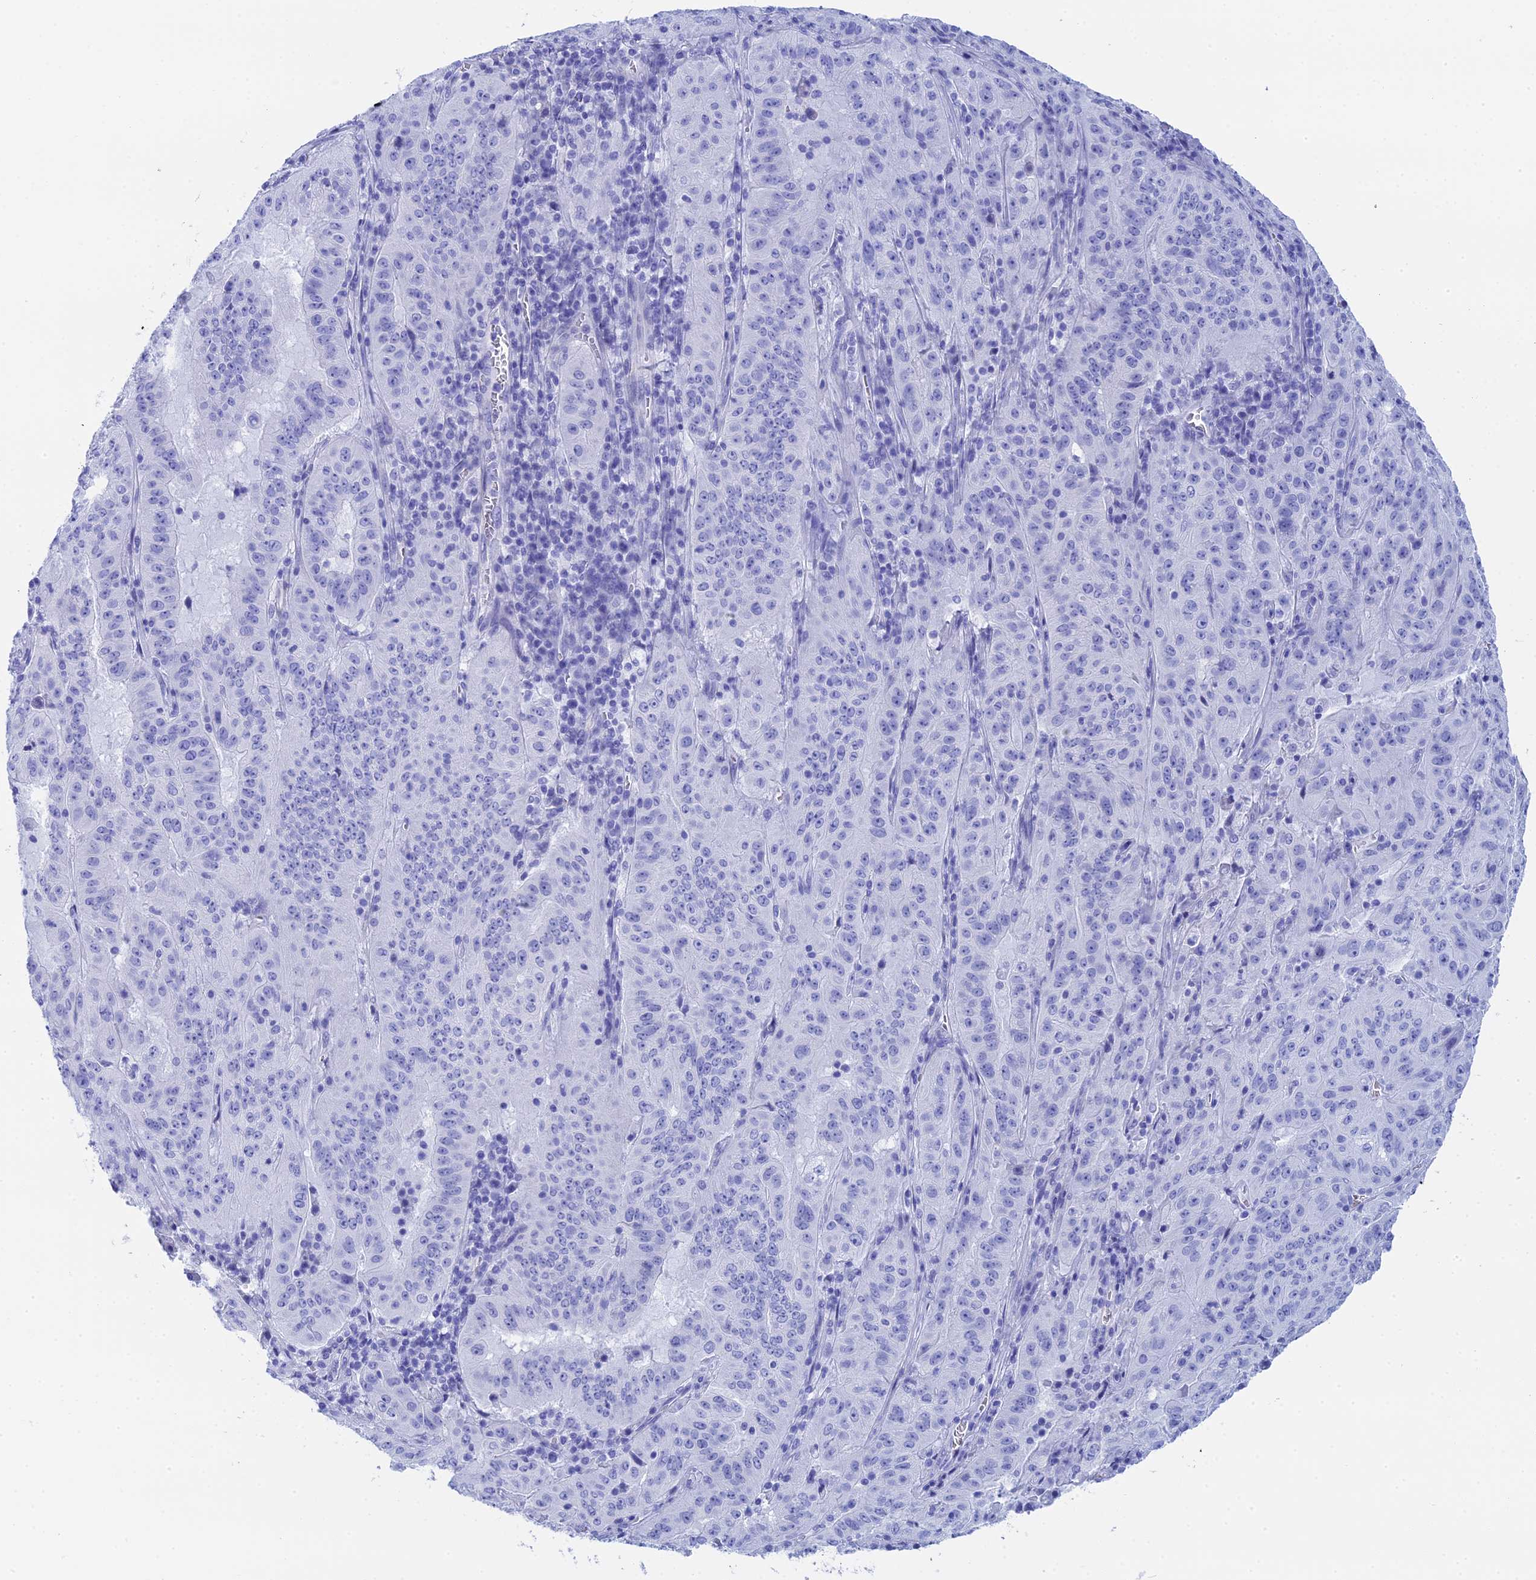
{"staining": {"intensity": "negative", "quantity": "none", "location": "none"}, "tissue": "pancreatic cancer", "cell_type": "Tumor cells", "image_type": "cancer", "snomed": [{"axis": "morphology", "description": "Adenocarcinoma, NOS"}, {"axis": "topography", "description": "Pancreas"}], "caption": "A histopathology image of adenocarcinoma (pancreatic) stained for a protein displays no brown staining in tumor cells. (Immunohistochemistry, brightfield microscopy, high magnification).", "gene": "TEX101", "patient": {"sex": "male", "age": 63}}